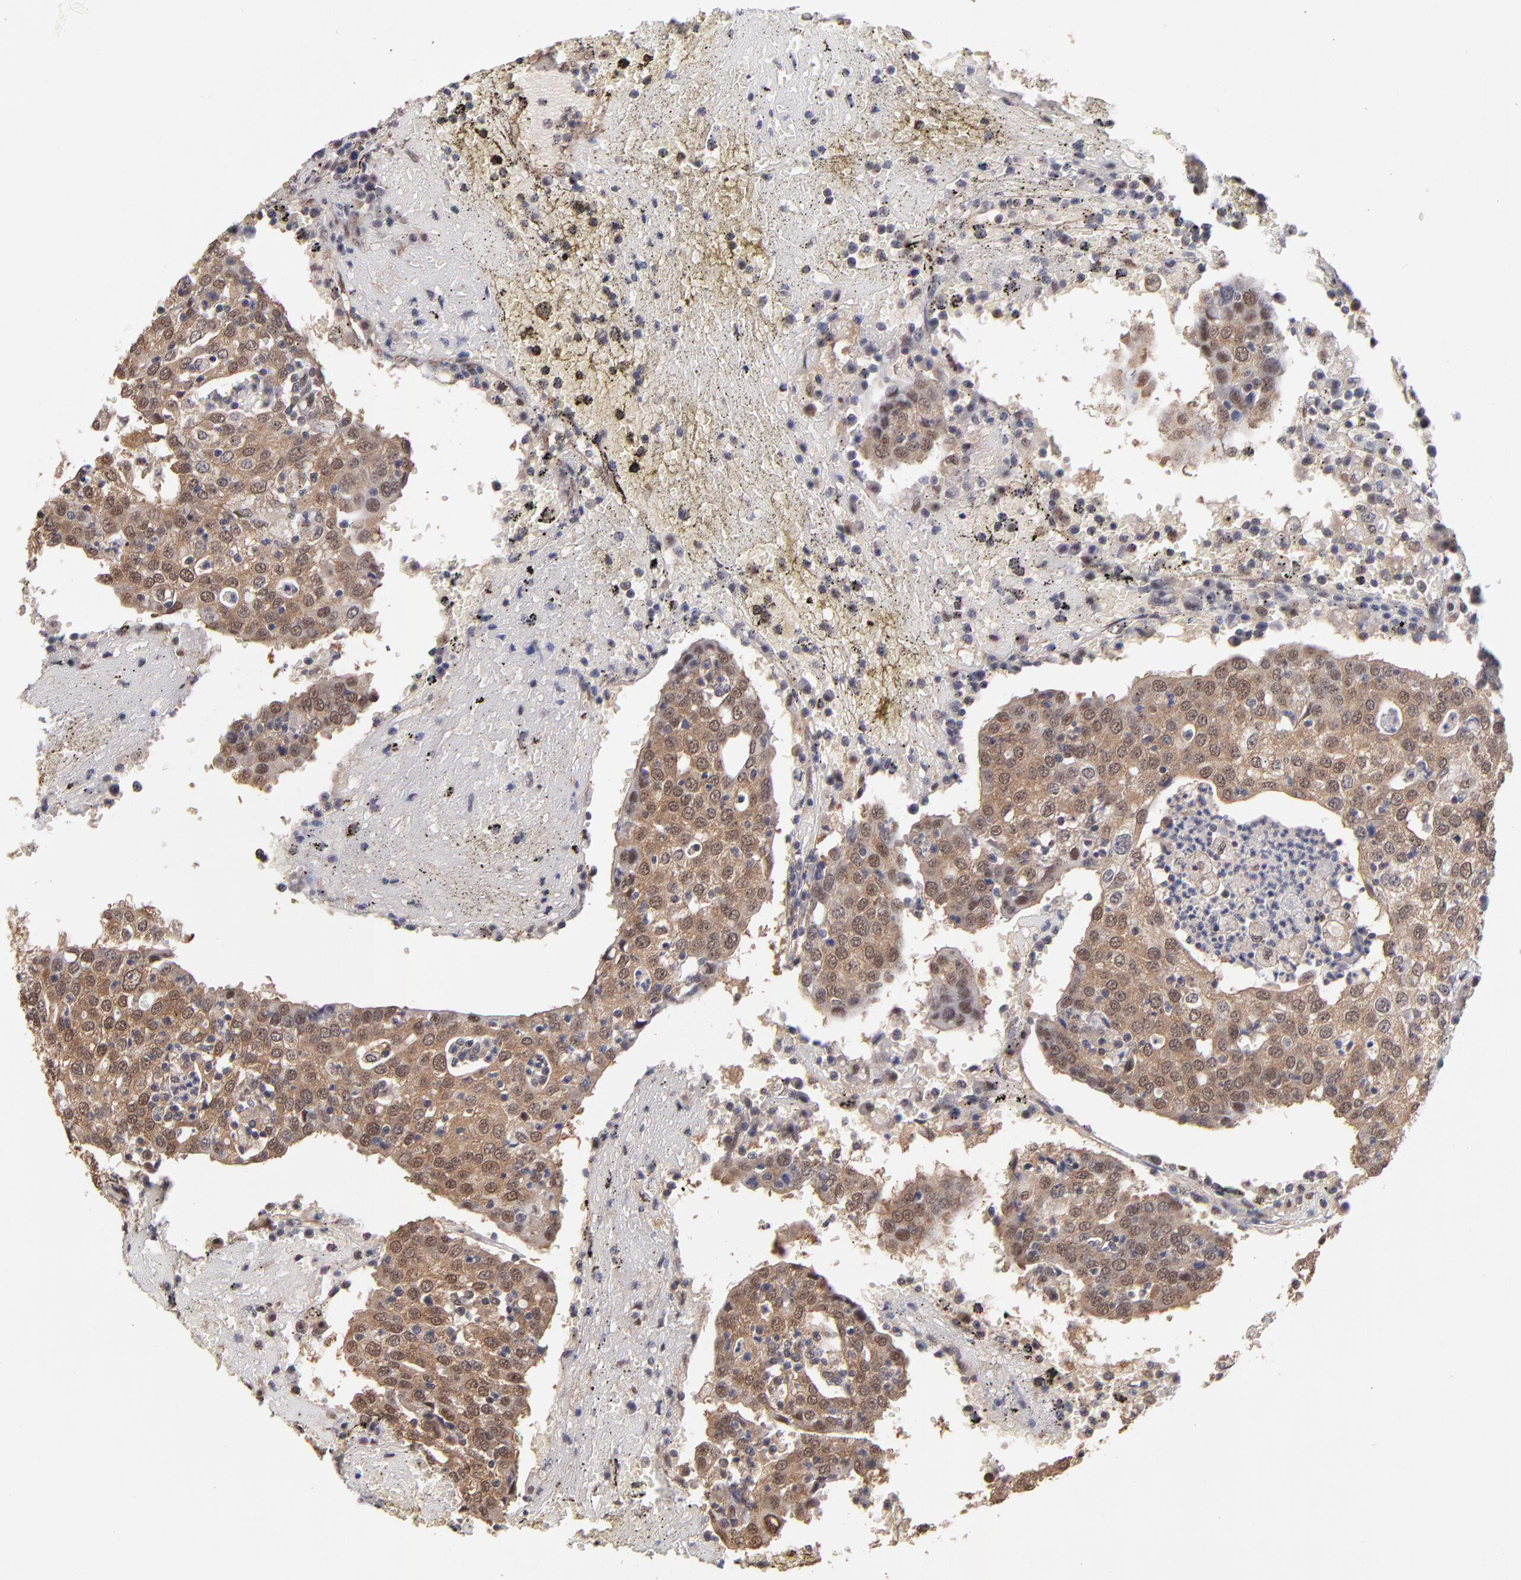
{"staining": {"intensity": "weak", "quantity": "25%-75%", "location": "cytoplasmic/membranous,nuclear"}, "tissue": "head and neck cancer", "cell_type": "Tumor cells", "image_type": "cancer", "snomed": [{"axis": "morphology", "description": "Adenocarcinoma, NOS"}, {"axis": "topography", "description": "Salivary gland"}, {"axis": "topography", "description": "Head-Neck"}], "caption": "Weak cytoplasmic/membranous and nuclear expression is identified in about 25%-75% of tumor cells in head and neck adenocarcinoma.", "gene": "PSMD10", "patient": {"sex": "female", "age": 65}}